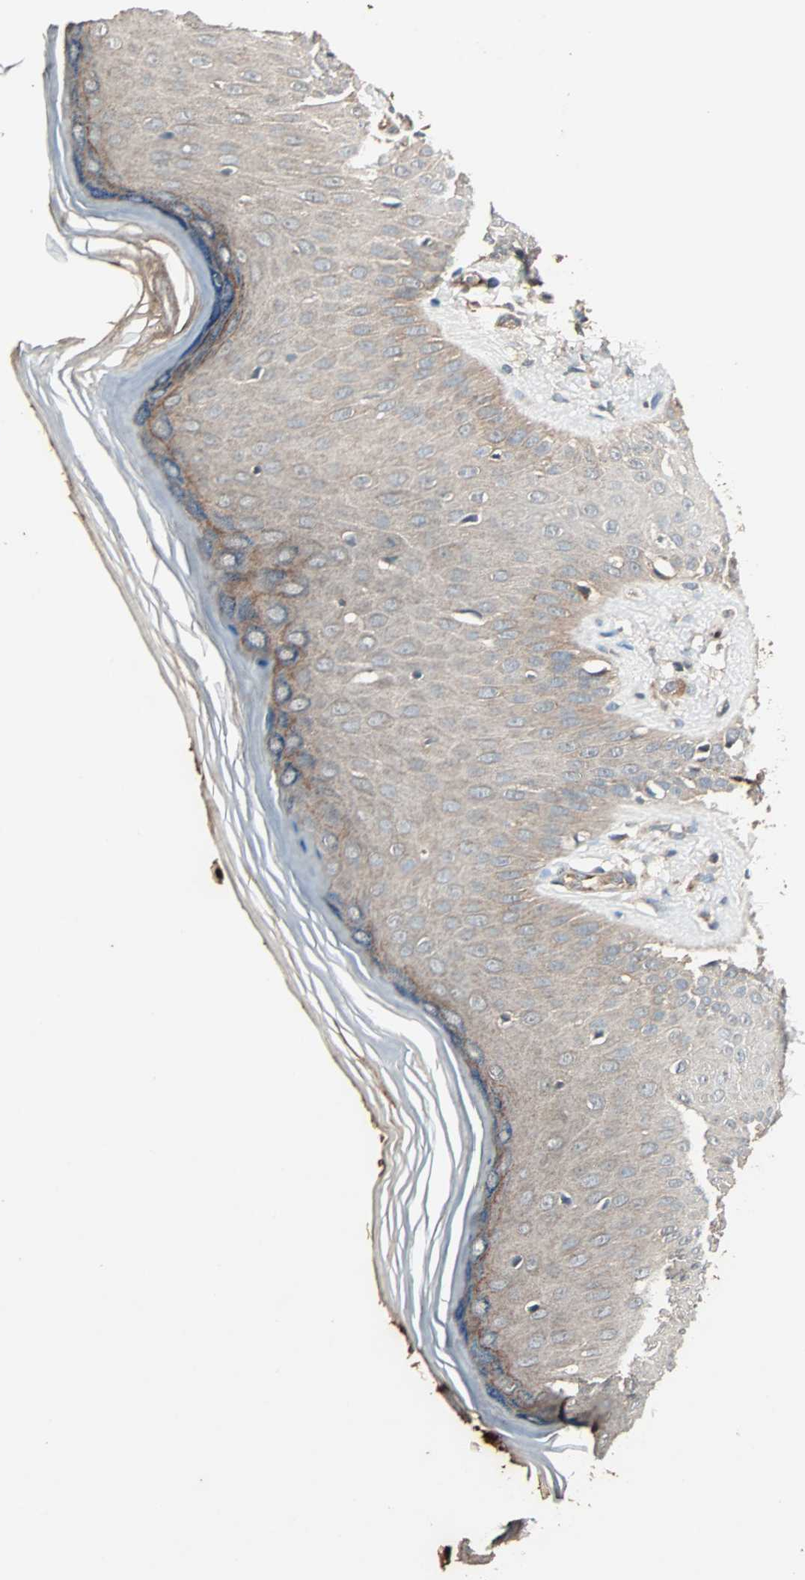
{"staining": {"intensity": "moderate", "quantity": ">75%", "location": "cytoplasmic/membranous"}, "tissue": "skin", "cell_type": "Epidermal cells", "image_type": "normal", "snomed": [{"axis": "morphology", "description": "Normal tissue, NOS"}, {"axis": "morphology", "description": "Inflammation, NOS"}, {"axis": "topography", "description": "Soft tissue"}, {"axis": "topography", "description": "Anal"}], "caption": "Immunohistochemistry (IHC) (DAB) staining of normal skin shows moderate cytoplasmic/membranous protein positivity in approximately >75% of epidermal cells.", "gene": "GCK", "patient": {"sex": "female", "age": 15}}